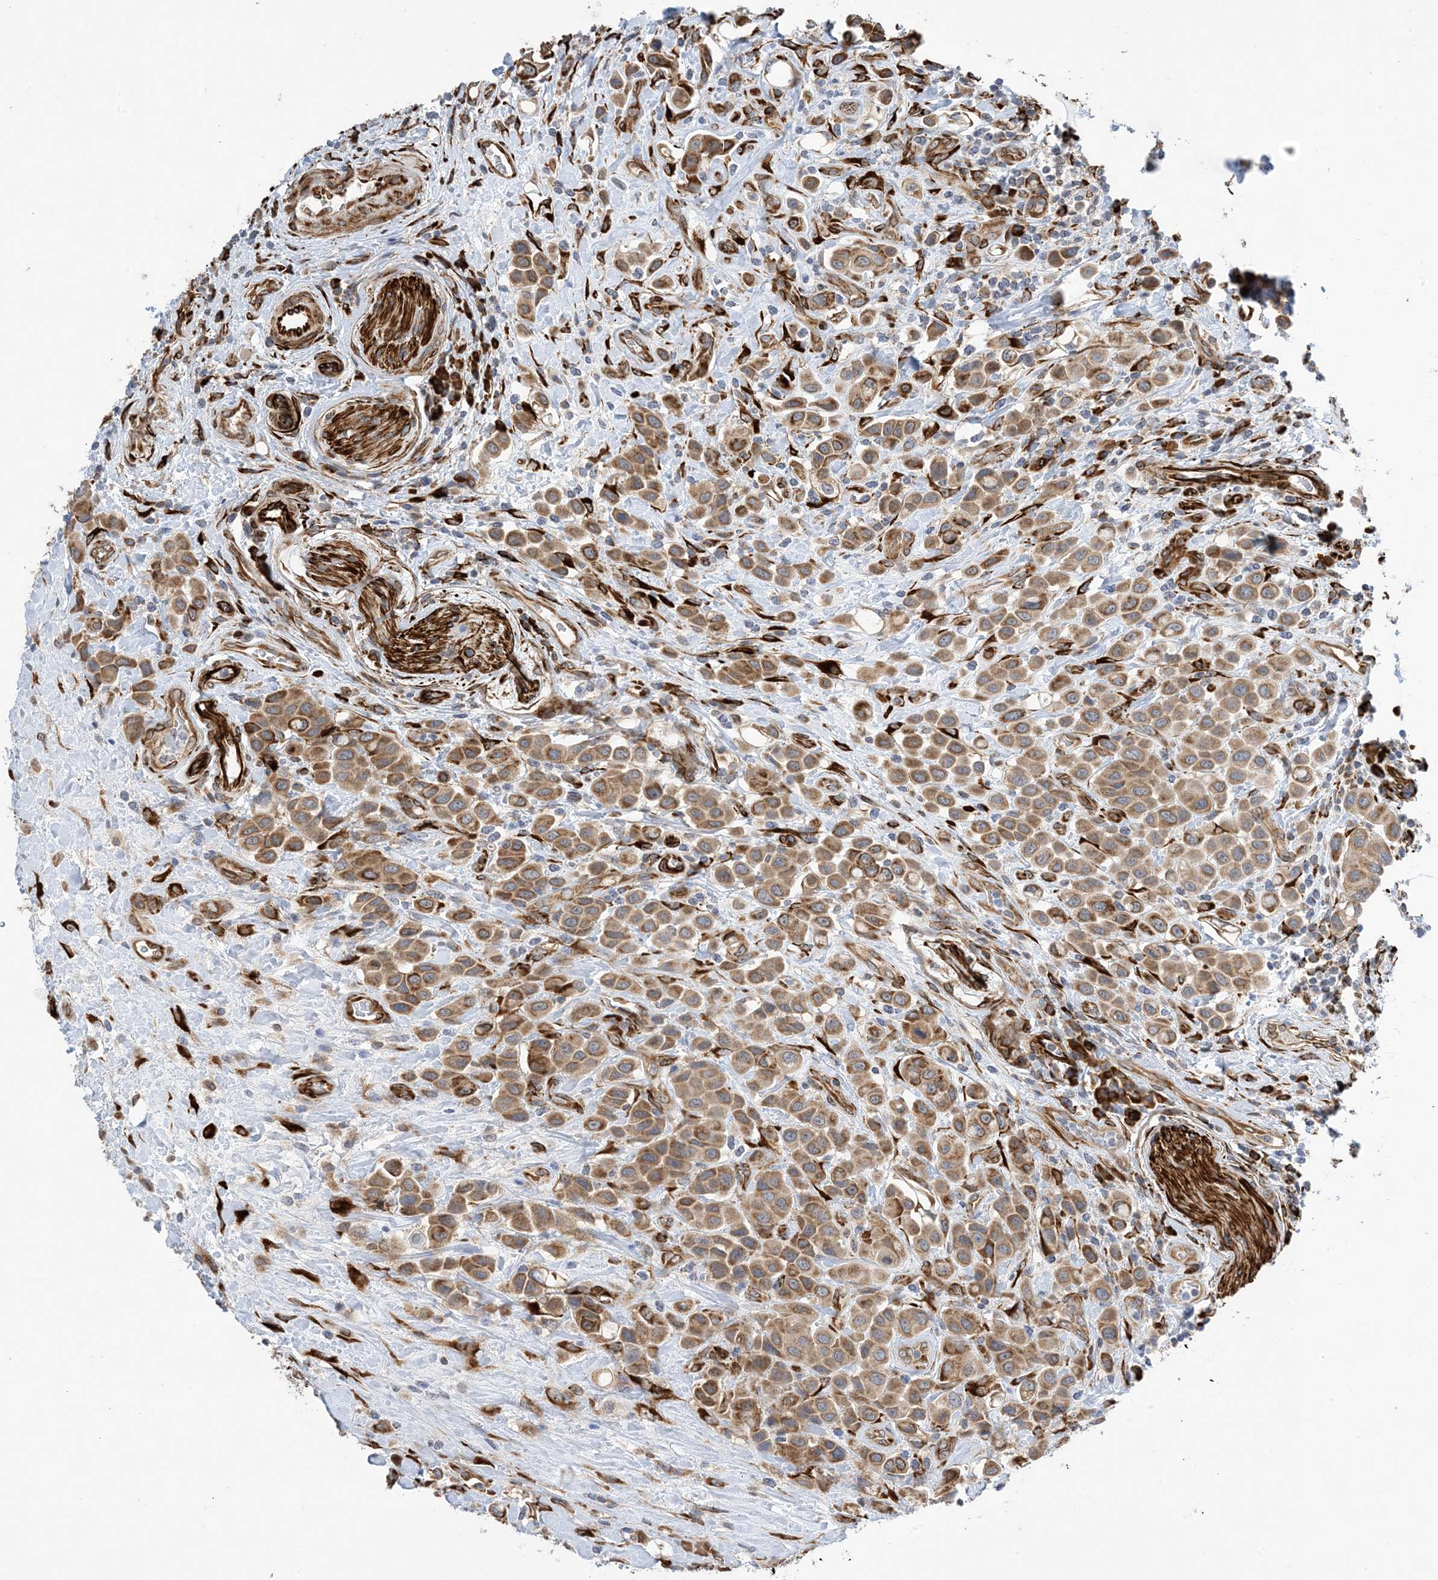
{"staining": {"intensity": "moderate", "quantity": ">75%", "location": "cytoplasmic/membranous"}, "tissue": "urothelial cancer", "cell_type": "Tumor cells", "image_type": "cancer", "snomed": [{"axis": "morphology", "description": "Urothelial carcinoma, High grade"}, {"axis": "topography", "description": "Urinary bladder"}], "caption": "This is a histology image of IHC staining of urothelial cancer, which shows moderate expression in the cytoplasmic/membranous of tumor cells.", "gene": "ZBTB45", "patient": {"sex": "male", "age": 50}}